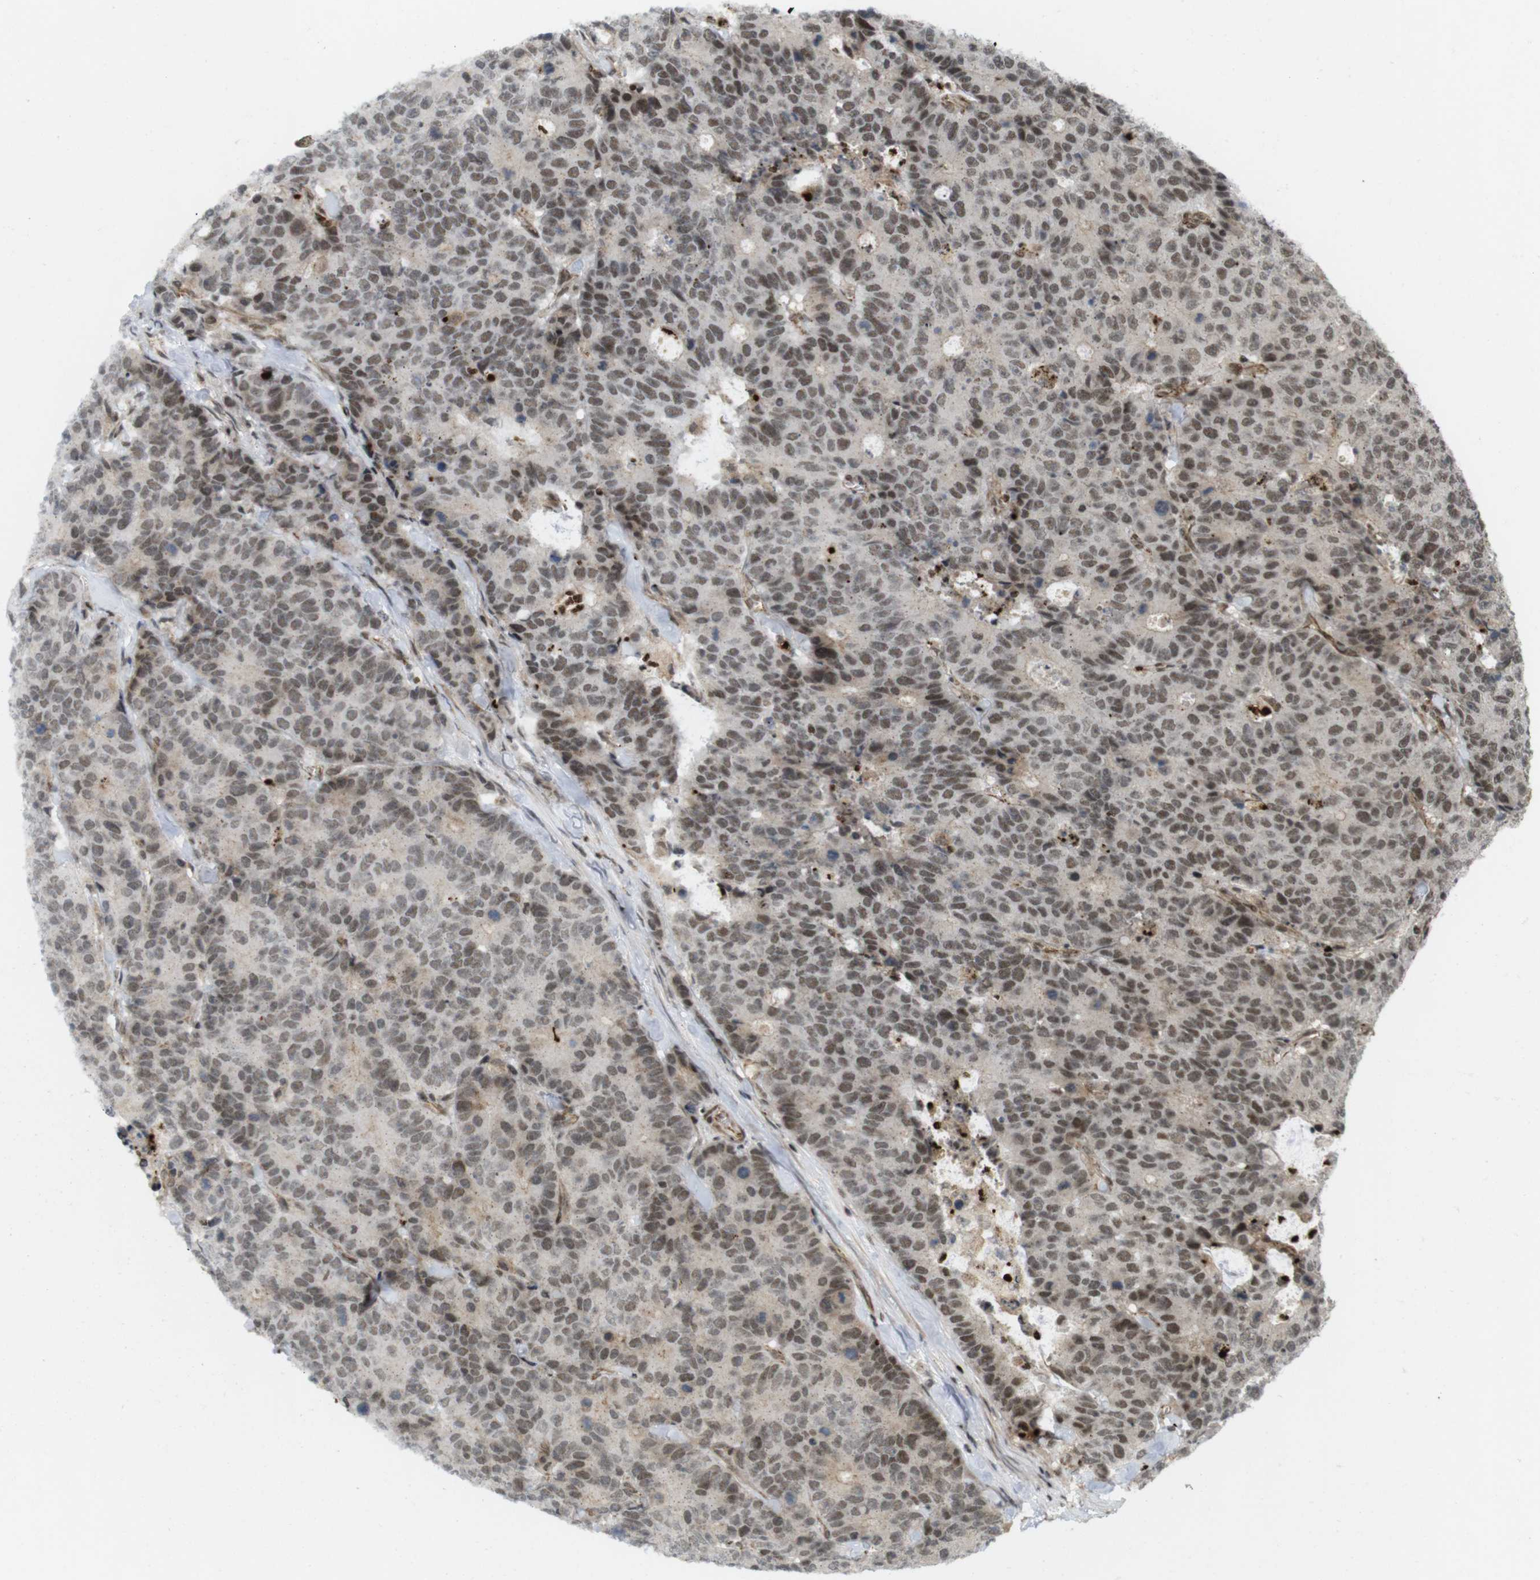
{"staining": {"intensity": "moderate", "quantity": ">75%", "location": "nuclear"}, "tissue": "colorectal cancer", "cell_type": "Tumor cells", "image_type": "cancer", "snomed": [{"axis": "morphology", "description": "Adenocarcinoma, NOS"}, {"axis": "topography", "description": "Colon"}], "caption": "DAB (3,3'-diaminobenzidine) immunohistochemical staining of human colorectal adenocarcinoma shows moderate nuclear protein positivity in approximately >75% of tumor cells. The staining is performed using DAB brown chromogen to label protein expression. The nuclei are counter-stained blue using hematoxylin.", "gene": "SP2", "patient": {"sex": "female", "age": 86}}